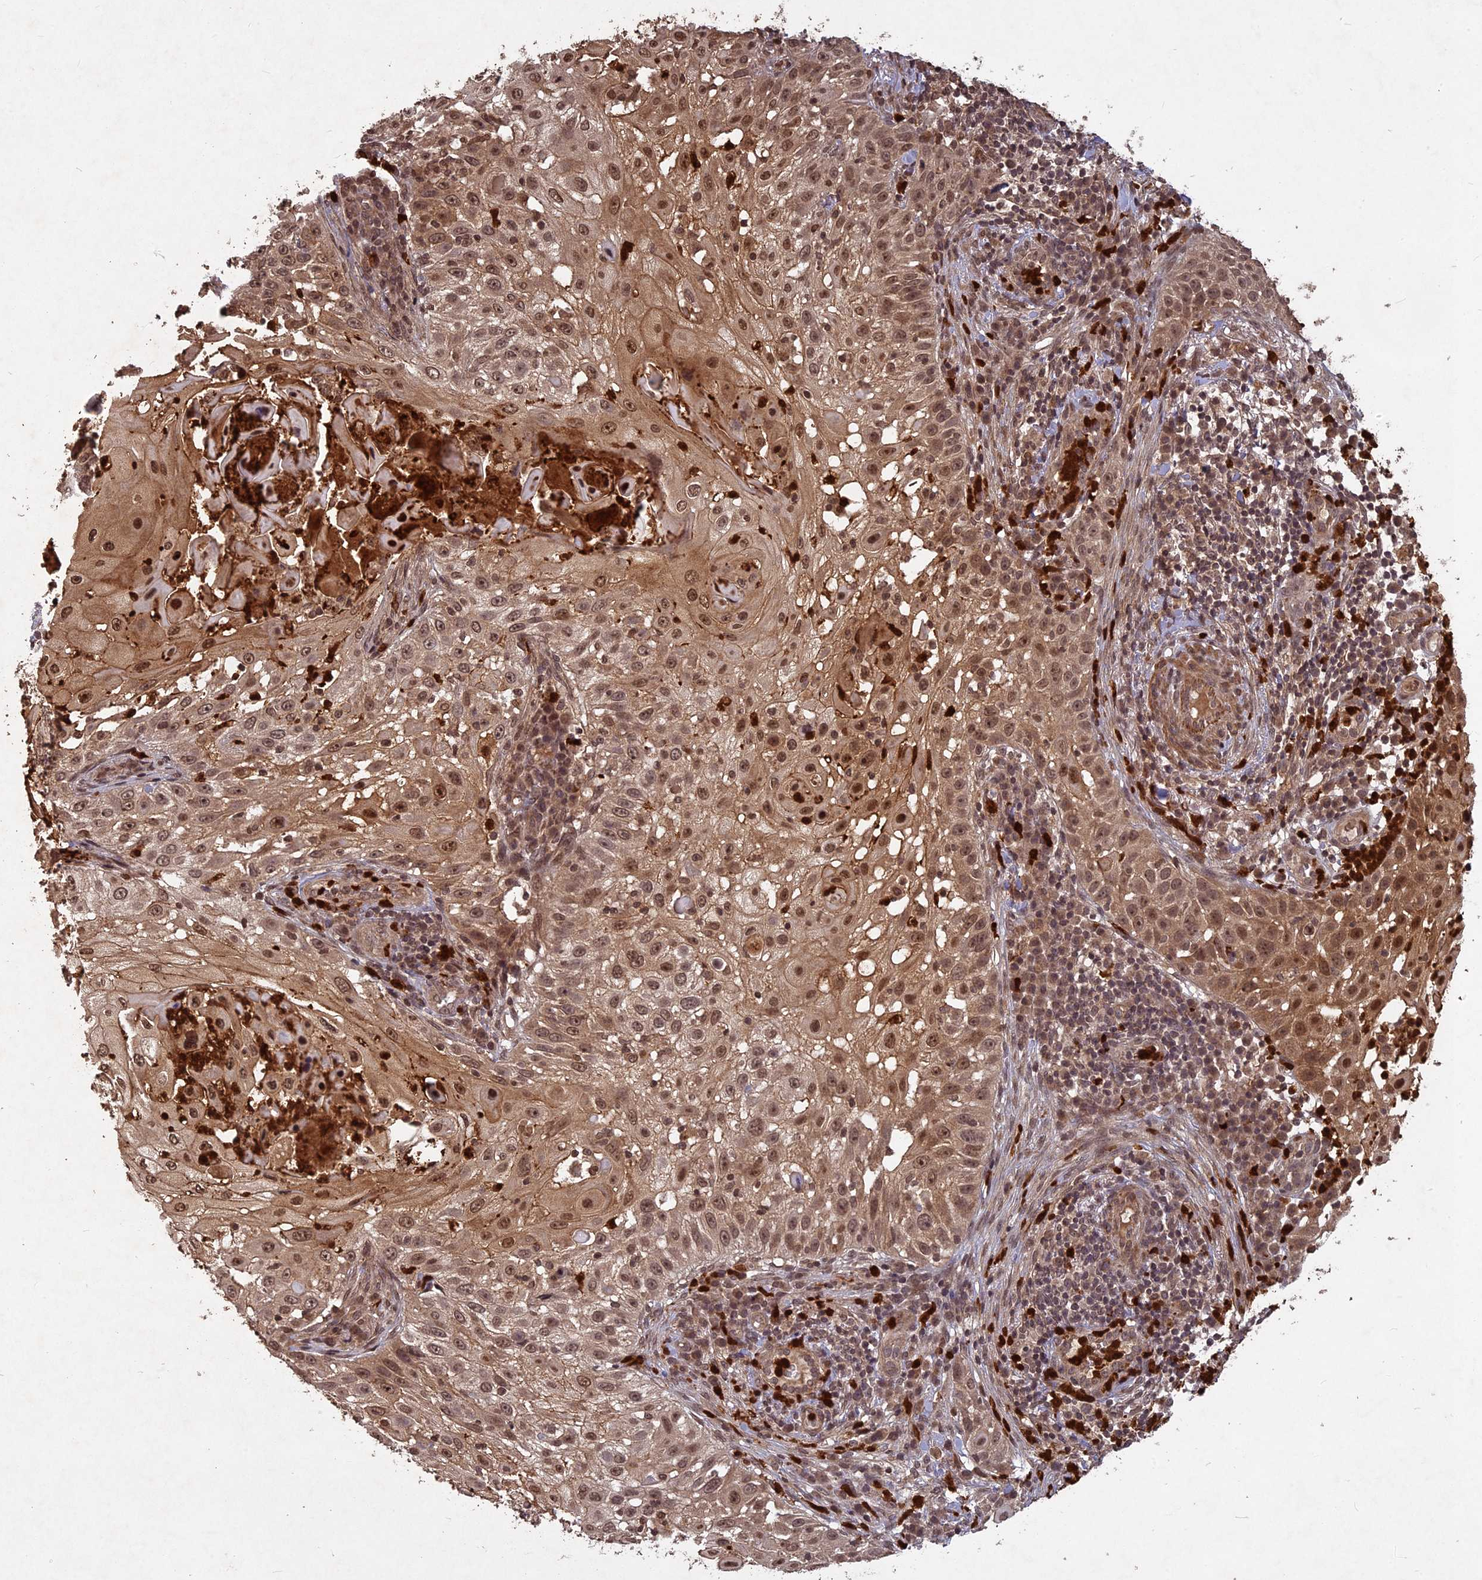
{"staining": {"intensity": "moderate", "quantity": ">75%", "location": "nuclear"}, "tissue": "skin cancer", "cell_type": "Tumor cells", "image_type": "cancer", "snomed": [{"axis": "morphology", "description": "Squamous cell carcinoma, NOS"}, {"axis": "topography", "description": "Skin"}], "caption": "Brown immunohistochemical staining in skin cancer displays moderate nuclear staining in about >75% of tumor cells.", "gene": "SRMS", "patient": {"sex": "female", "age": 44}}